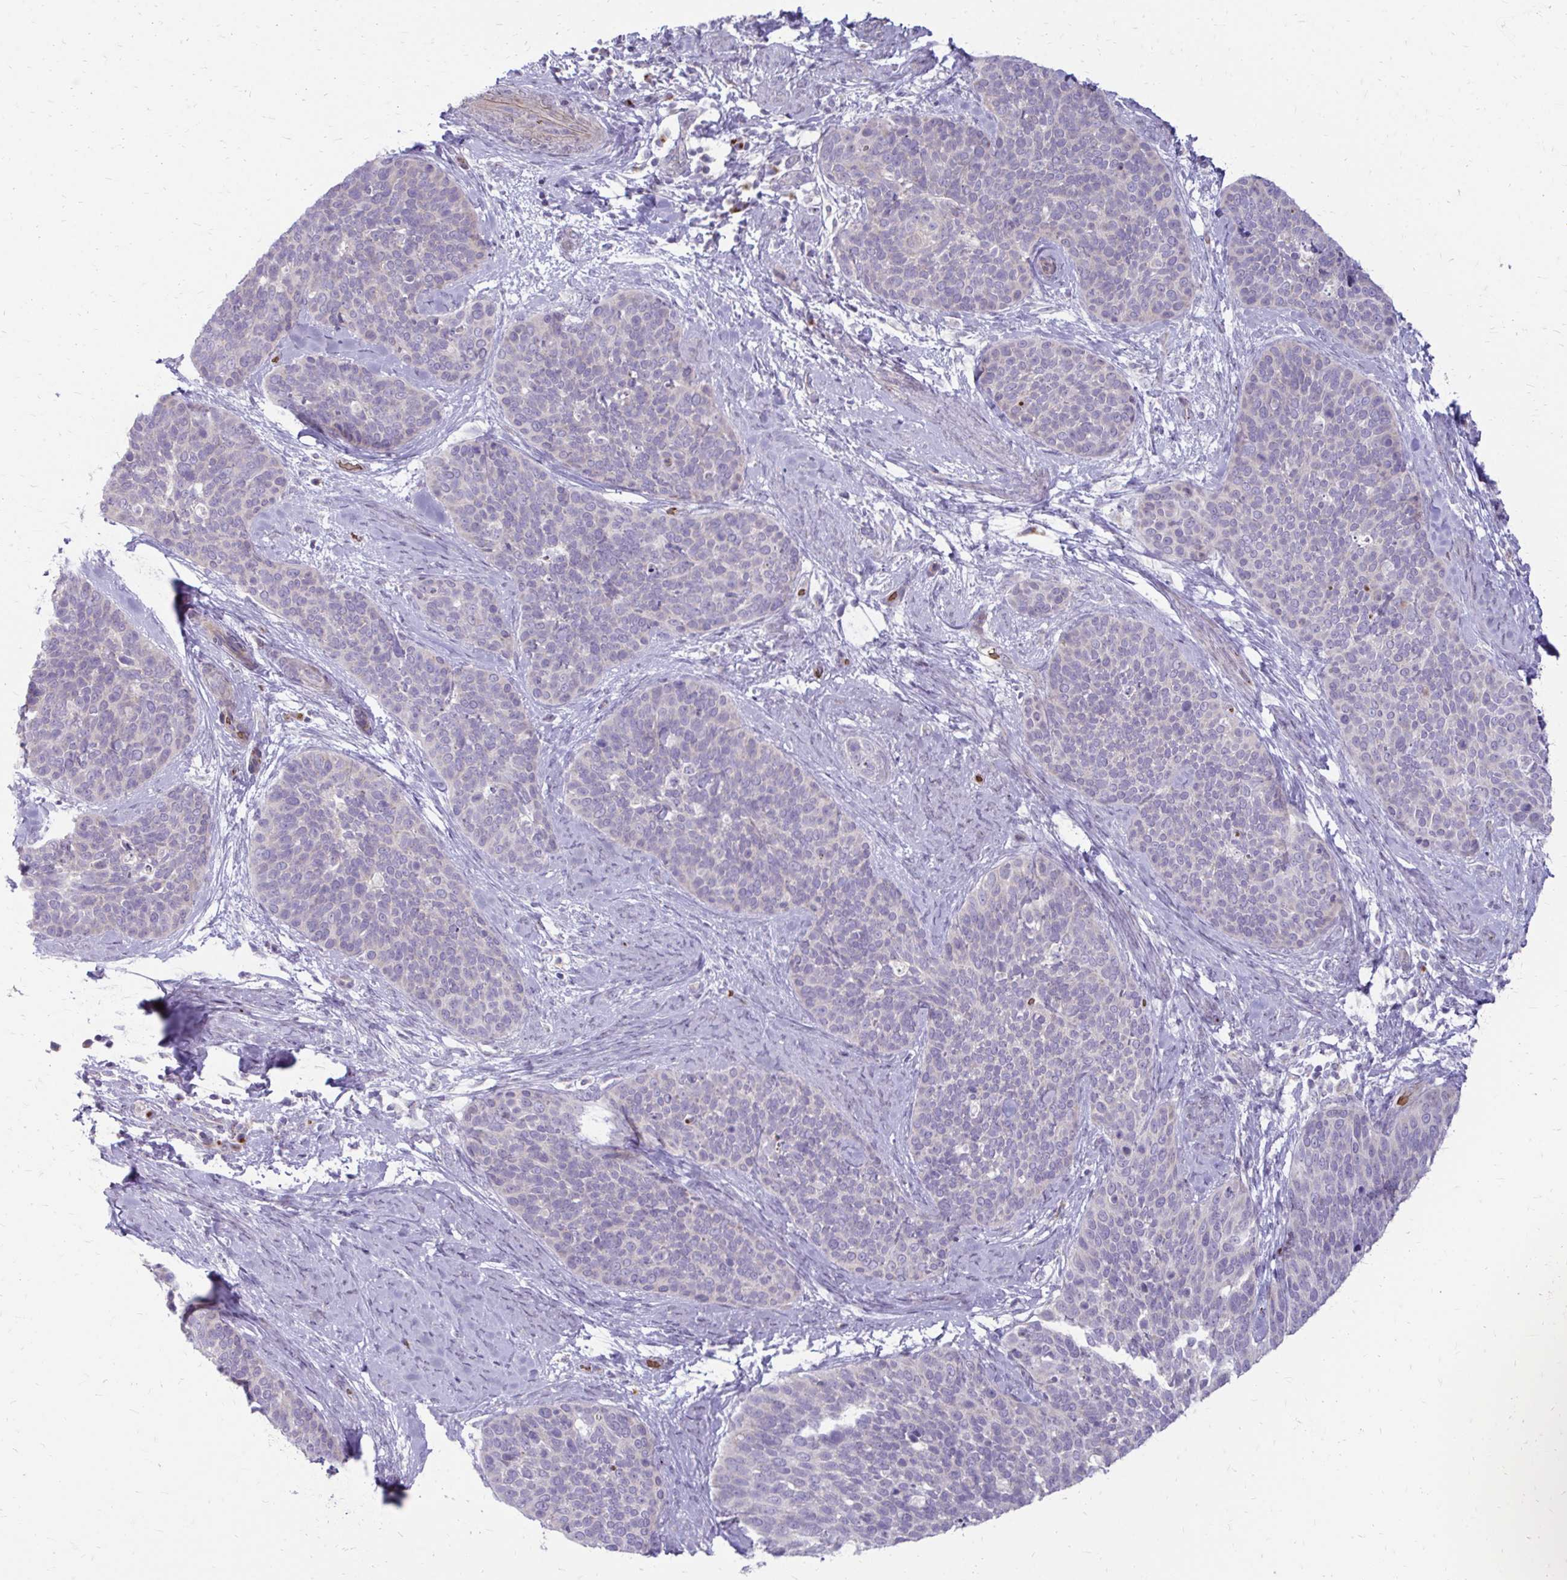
{"staining": {"intensity": "negative", "quantity": "none", "location": "none"}, "tissue": "cervical cancer", "cell_type": "Tumor cells", "image_type": "cancer", "snomed": [{"axis": "morphology", "description": "Squamous cell carcinoma, NOS"}, {"axis": "topography", "description": "Cervix"}], "caption": "This micrograph is of cervical cancer (squamous cell carcinoma) stained with immunohistochemistry (IHC) to label a protein in brown with the nuclei are counter-stained blue. There is no expression in tumor cells.", "gene": "FUNDC2", "patient": {"sex": "female", "age": 69}}